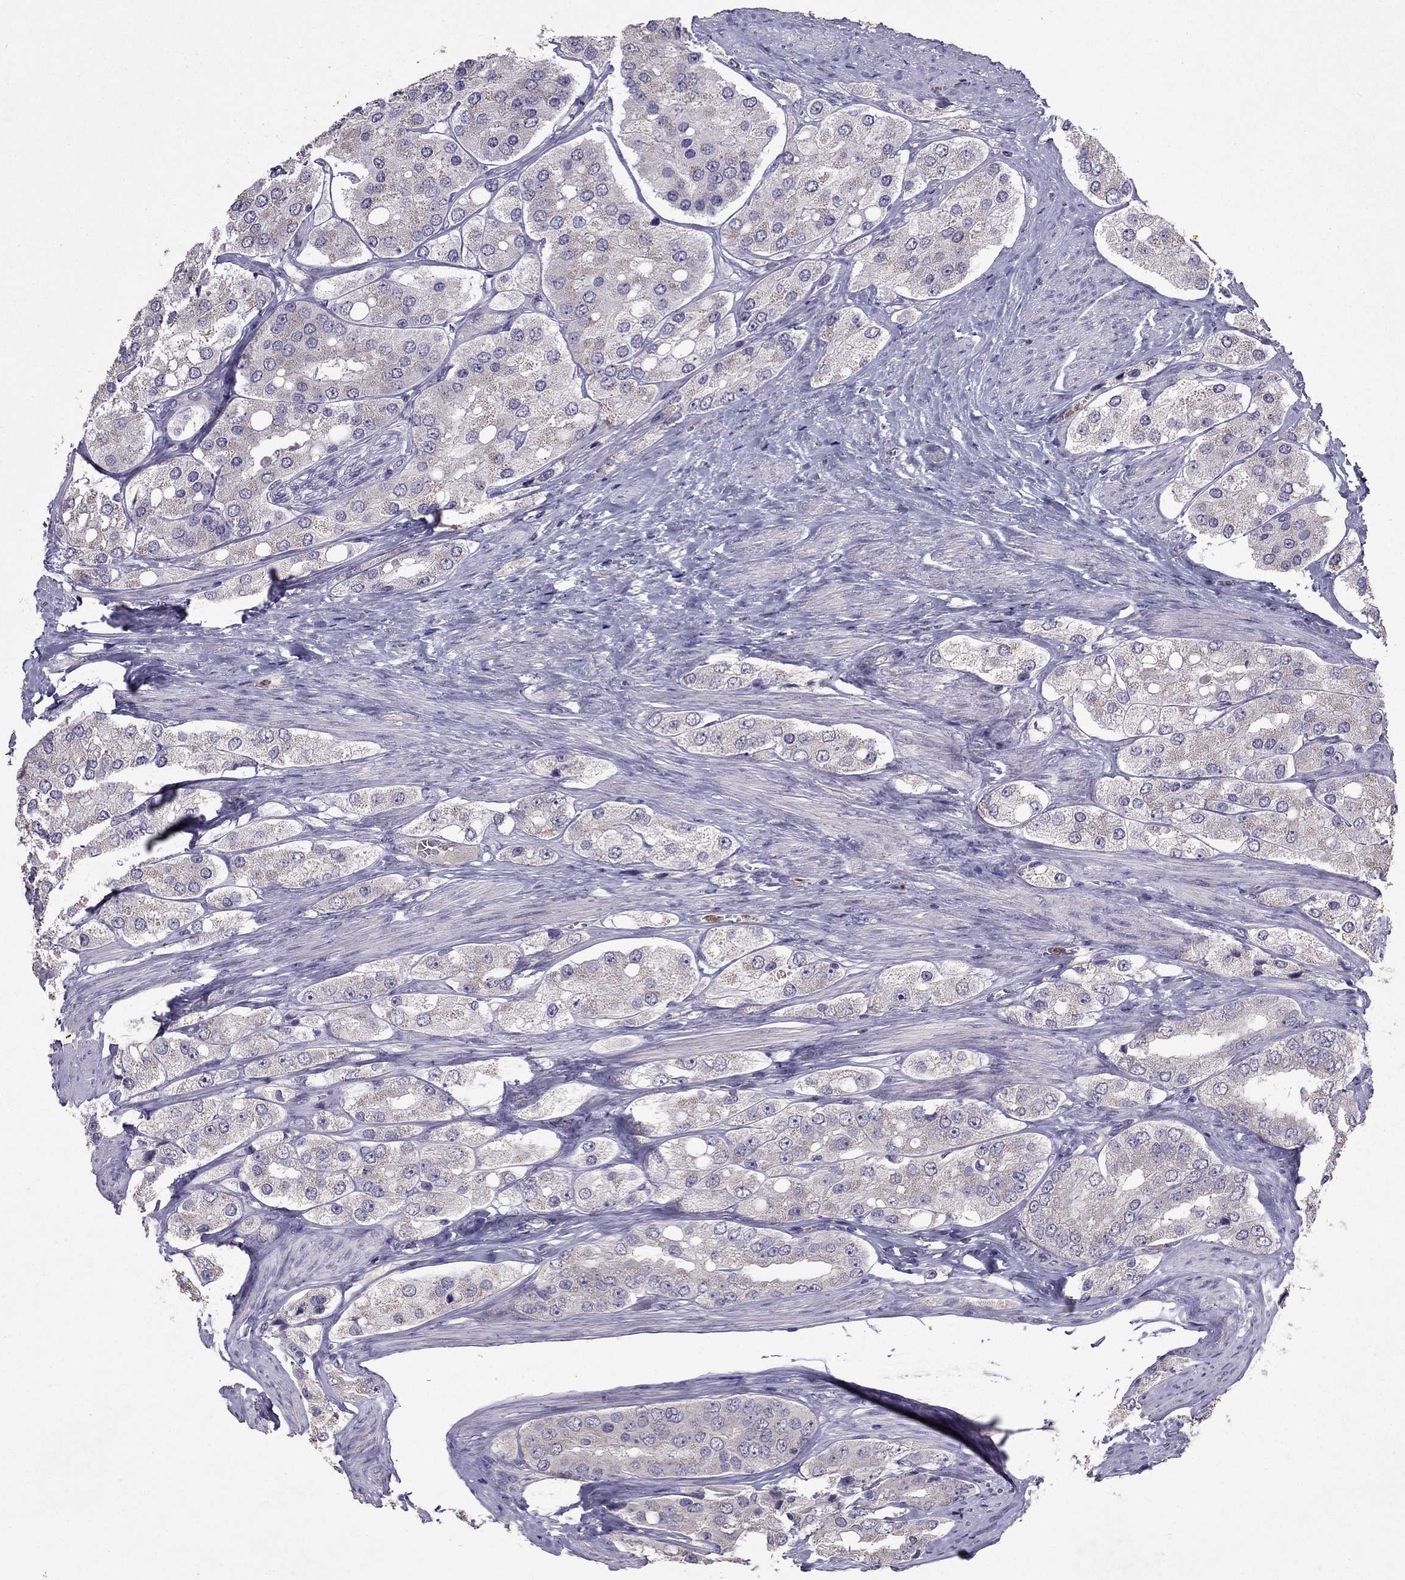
{"staining": {"intensity": "negative", "quantity": "none", "location": "none"}, "tissue": "prostate cancer", "cell_type": "Tumor cells", "image_type": "cancer", "snomed": [{"axis": "morphology", "description": "Adenocarcinoma, Low grade"}, {"axis": "topography", "description": "Prostate"}], "caption": "There is no significant positivity in tumor cells of adenocarcinoma (low-grade) (prostate).", "gene": "RFLNB", "patient": {"sex": "male", "age": 69}}